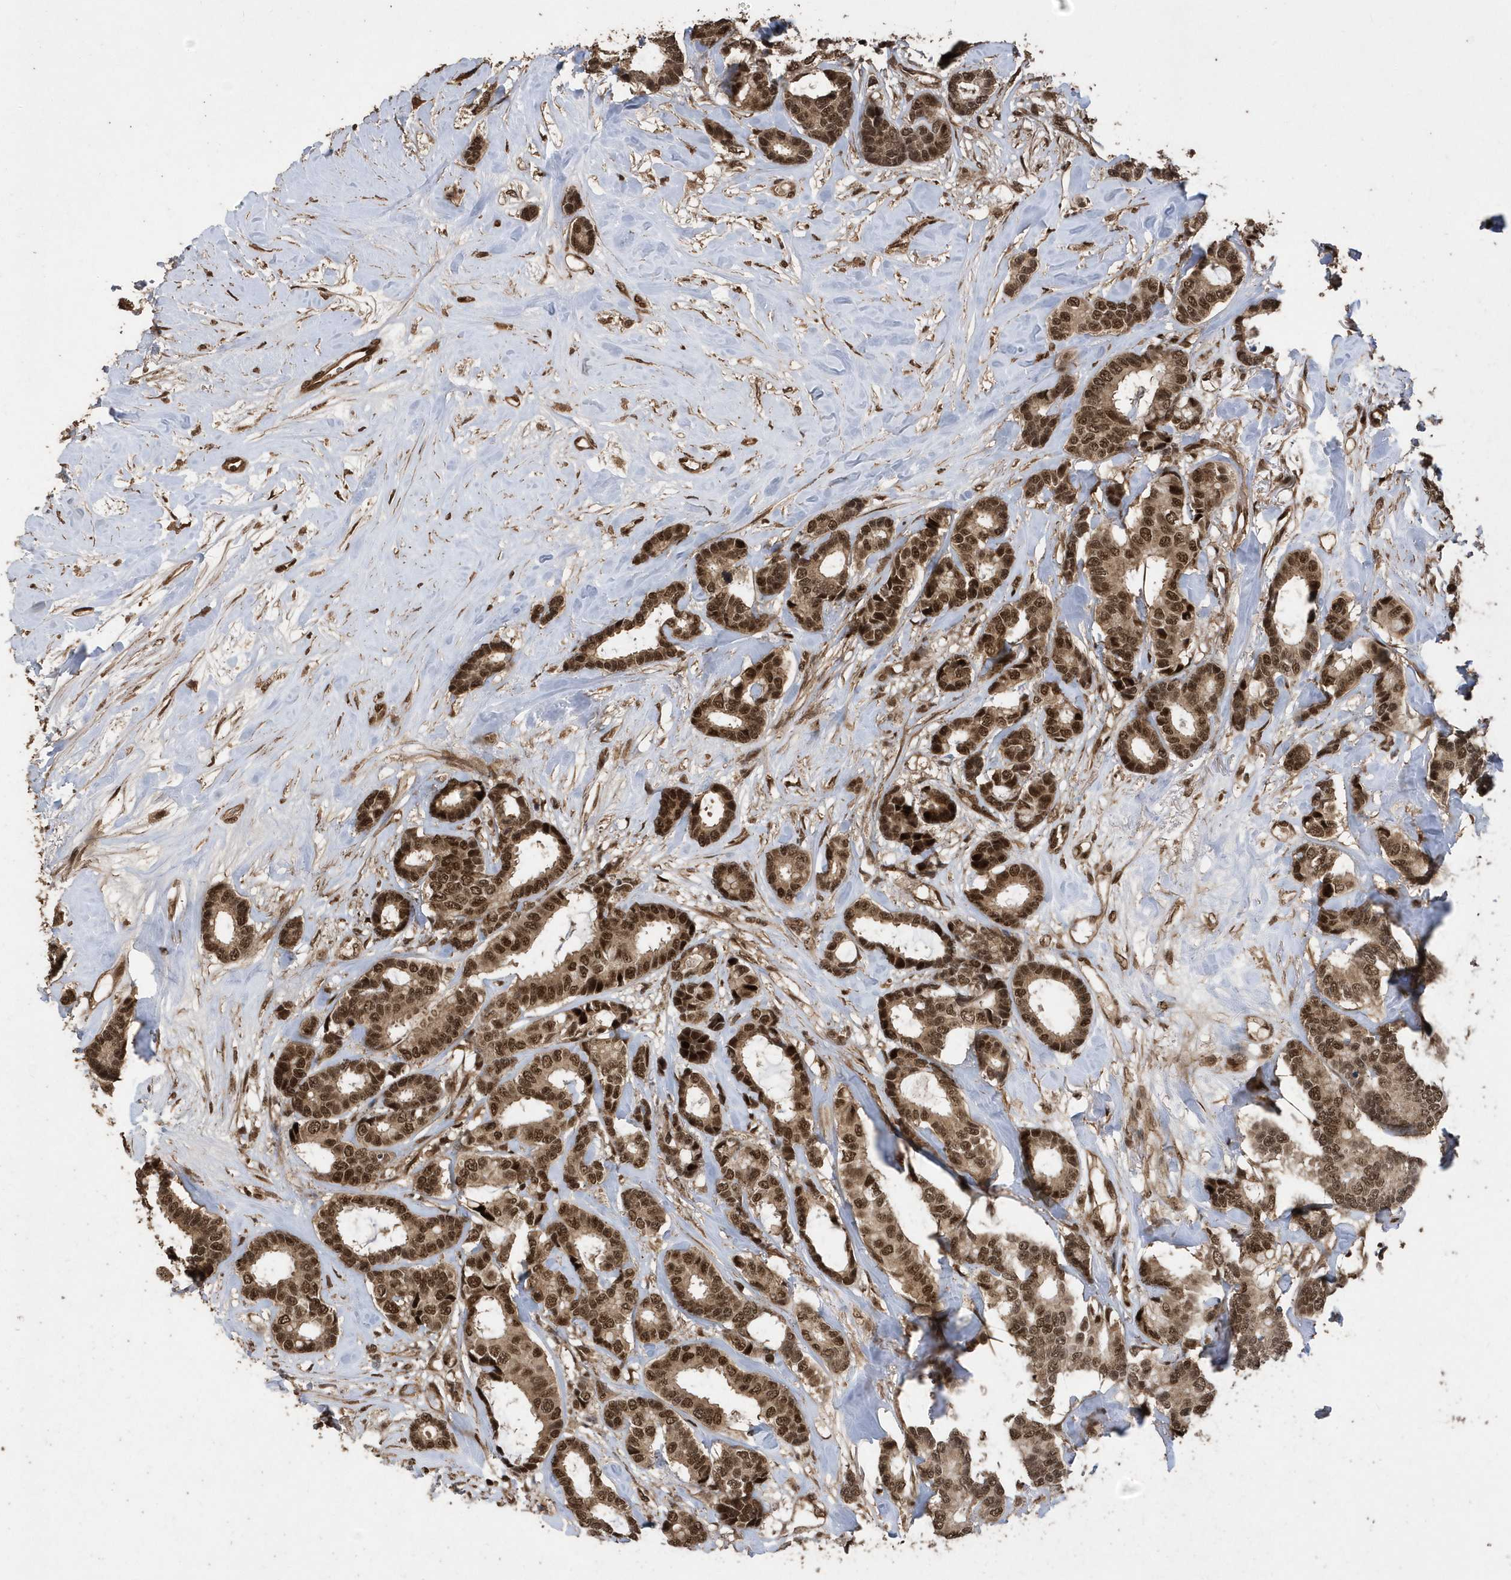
{"staining": {"intensity": "strong", "quantity": ">75%", "location": "cytoplasmic/membranous,nuclear"}, "tissue": "breast cancer", "cell_type": "Tumor cells", "image_type": "cancer", "snomed": [{"axis": "morphology", "description": "Duct carcinoma"}, {"axis": "topography", "description": "Breast"}], "caption": "Protein analysis of breast intraductal carcinoma tissue exhibits strong cytoplasmic/membranous and nuclear expression in about >75% of tumor cells.", "gene": "INTS12", "patient": {"sex": "female", "age": 87}}